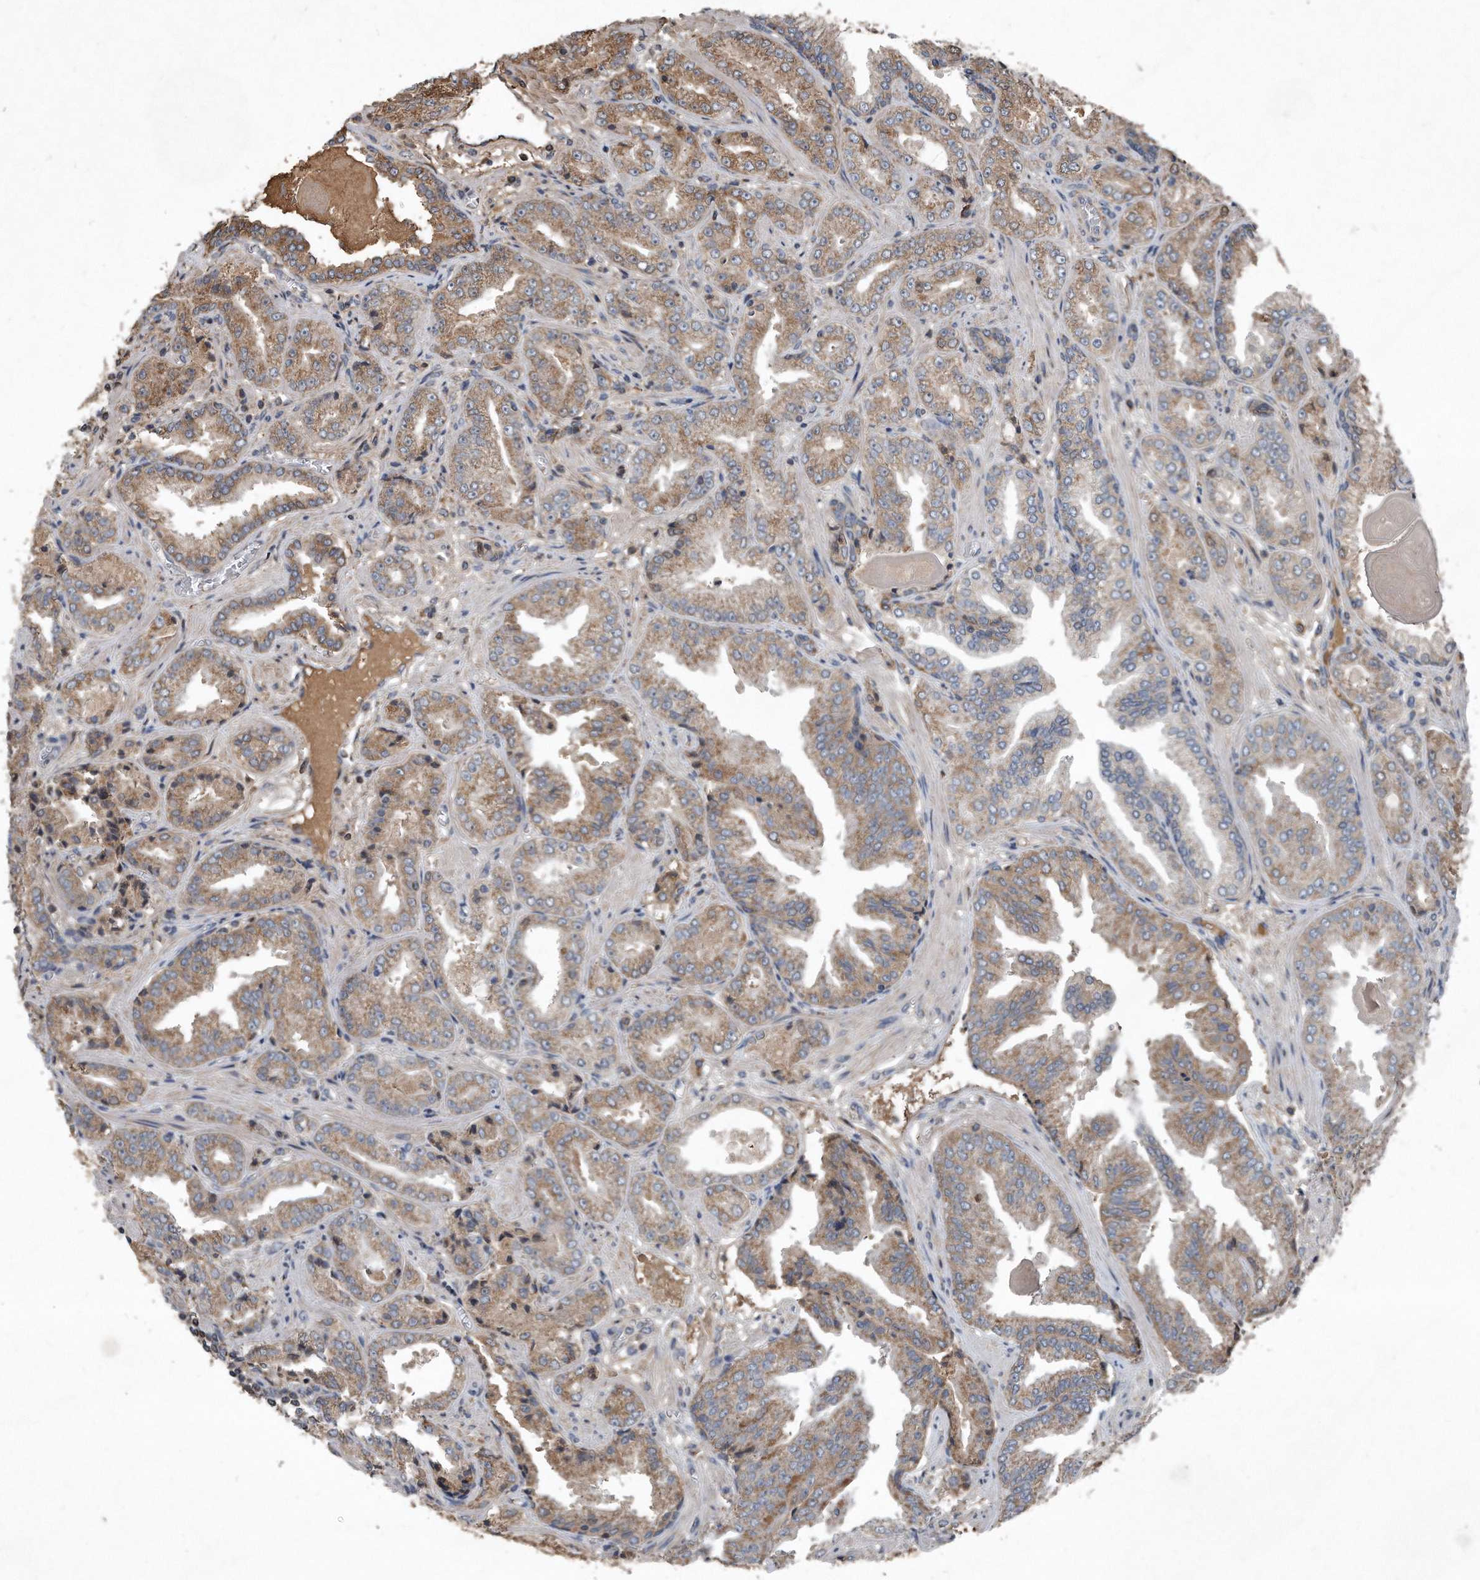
{"staining": {"intensity": "moderate", "quantity": "25%-75%", "location": "cytoplasmic/membranous"}, "tissue": "prostate cancer", "cell_type": "Tumor cells", "image_type": "cancer", "snomed": [{"axis": "morphology", "description": "Adenocarcinoma, High grade"}, {"axis": "topography", "description": "Prostate"}], "caption": "Brown immunohistochemical staining in human prostate adenocarcinoma (high-grade) reveals moderate cytoplasmic/membranous expression in about 25%-75% of tumor cells.", "gene": "SDHA", "patient": {"sex": "male", "age": 71}}